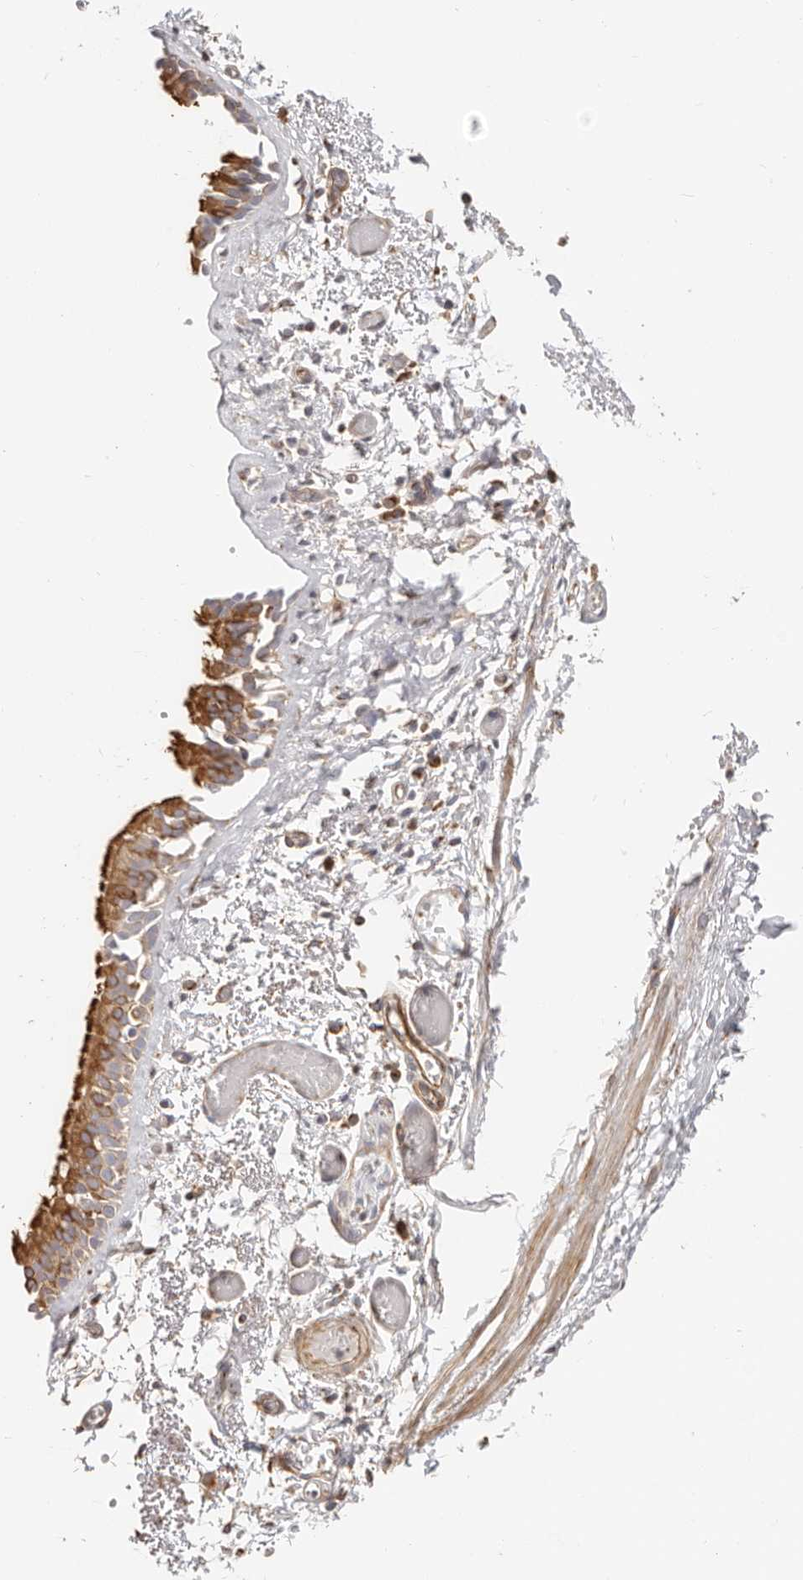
{"staining": {"intensity": "moderate", "quantity": ">75%", "location": "cytoplasmic/membranous"}, "tissue": "bronchus", "cell_type": "Respiratory epithelial cells", "image_type": "normal", "snomed": [{"axis": "morphology", "description": "Normal tissue, NOS"}, {"axis": "topography", "description": "Bronchus"}, {"axis": "topography", "description": "Lung"}], "caption": "Normal bronchus was stained to show a protein in brown. There is medium levels of moderate cytoplasmic/membranous positivity in about >75% of respiratory epithelial cells. (Stains: DAB (3,3'-diaminobenzidine) in brown, nuclei in blue, Microscopy: brightfield microscopy at high magnification).", "gene": "DTNBP1", "patient": {"sex": "male", "age": 56}}